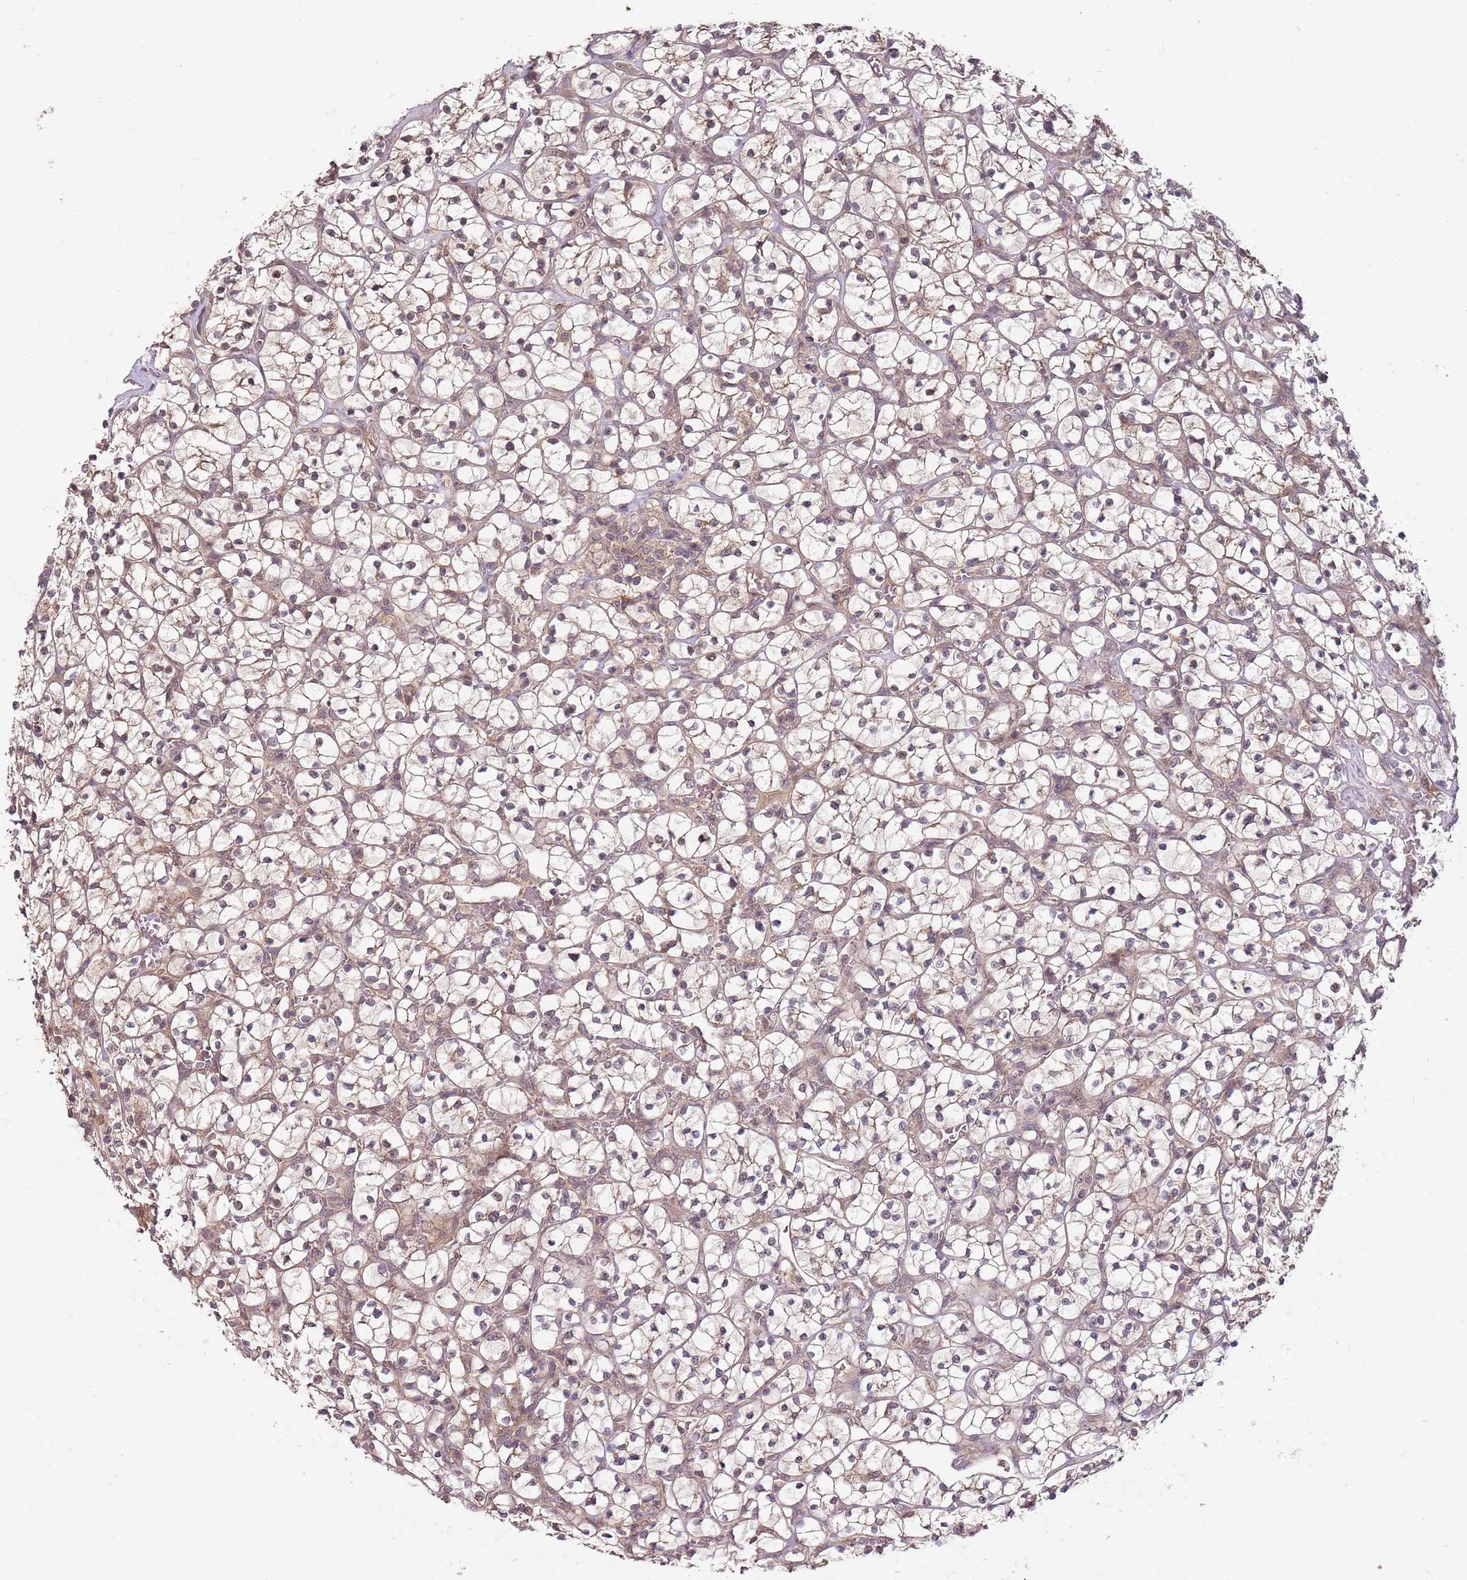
{"staining": {"intensity": "weak", "quantity": "25%-75%", "location": "cytoplasmic/membranous"}, "tissue": "renal cancer", "cell_type": "Tumor cells", "image_type": "cancer", "snomed": [{"axis": "morphology", "description": "Adenocarcinoma, NOS"}, {"axis": "topography", "description": "Kidney"}], "caption": "High-magnification brightfield microscopy of renal adenocarcinoma stained with DAB (brown) and counterstained with hematoxylin (blue). tumor cells exhibit weak cytoplasmic/membranous positivity is appreciated in approximately25%-75% of cells.", "gene": "LIN37", "patient": {"sex": "female", "age": 64}}